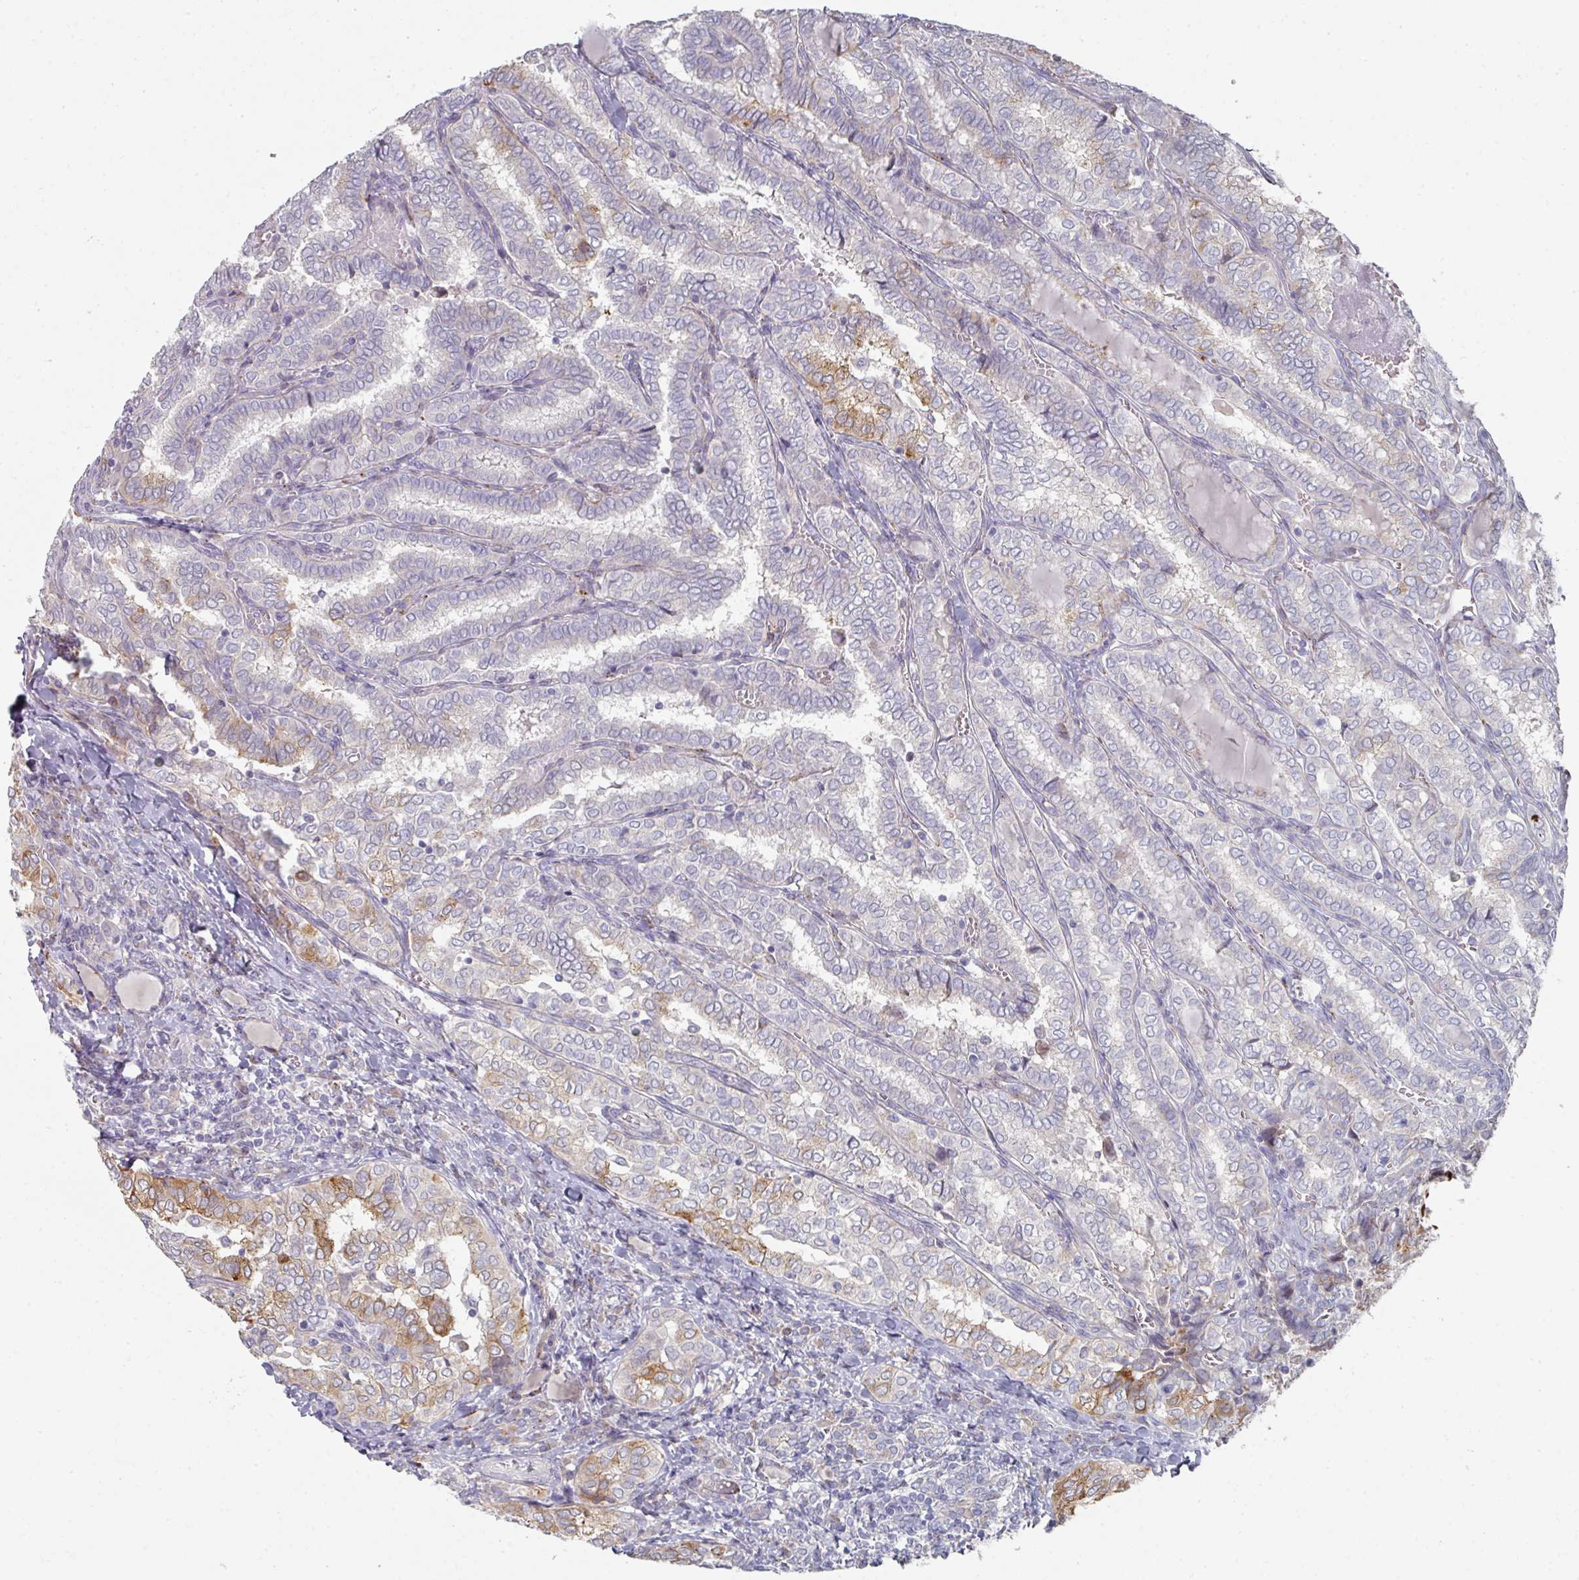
{"staining": {"intensity": "moderate", "quantity": "<25%", "location": "cytoplasmic/membranous"}, "tissue": "thyroid cancer", "cell_type": "Tumor cells", "image_type": "cancer", "snomed": [{"axis": "morphology", "description": "Papillary adenocarcinoma, NOS"}, {"axis": "topography", "description": "Thyroid gland"}], "caption": "Immunohistochemical staining of human thyroid cancer displays moderate cytoplasmic/membranous protein expression in about <25% of tumor cells.", "gene": "NT5C1A", "patient": {"sex": "female", "age": 30}}